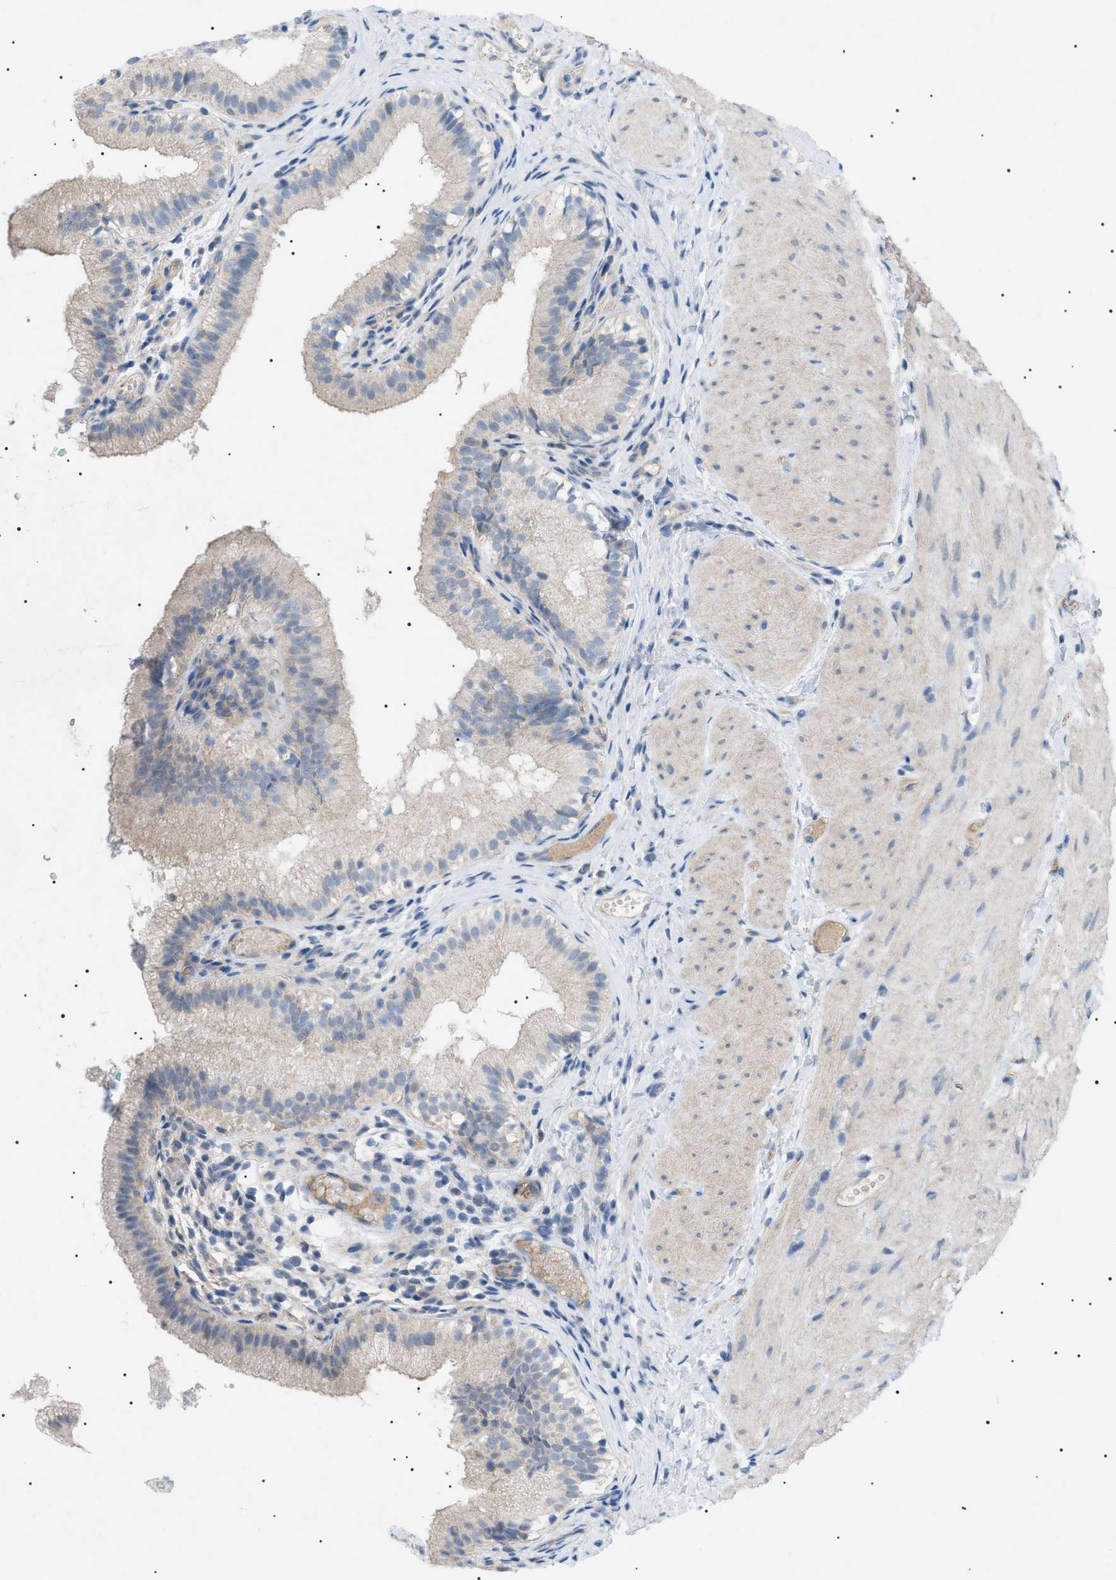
{"staining": {"intensity": "weak", "quantity": "<25%", "location": "cytoplasmic/membranous"}, "tissue": "gallbladder", "cell_type": "Glandular cells", "image_type": "normal", "snomed": [{"axis": "morphology", "description": "Normal tissue, NOS"}, {"axis": "topography", "description": "Gallbladder"}], "caption": "Immunohistochemistry histopathology image of unremarkable human gallbladder stained for a protein (brown), which exhibits no staining in glandular cells.", "gene": "ADAMTS1", "patient": {"sex": "female", "age": 26}}